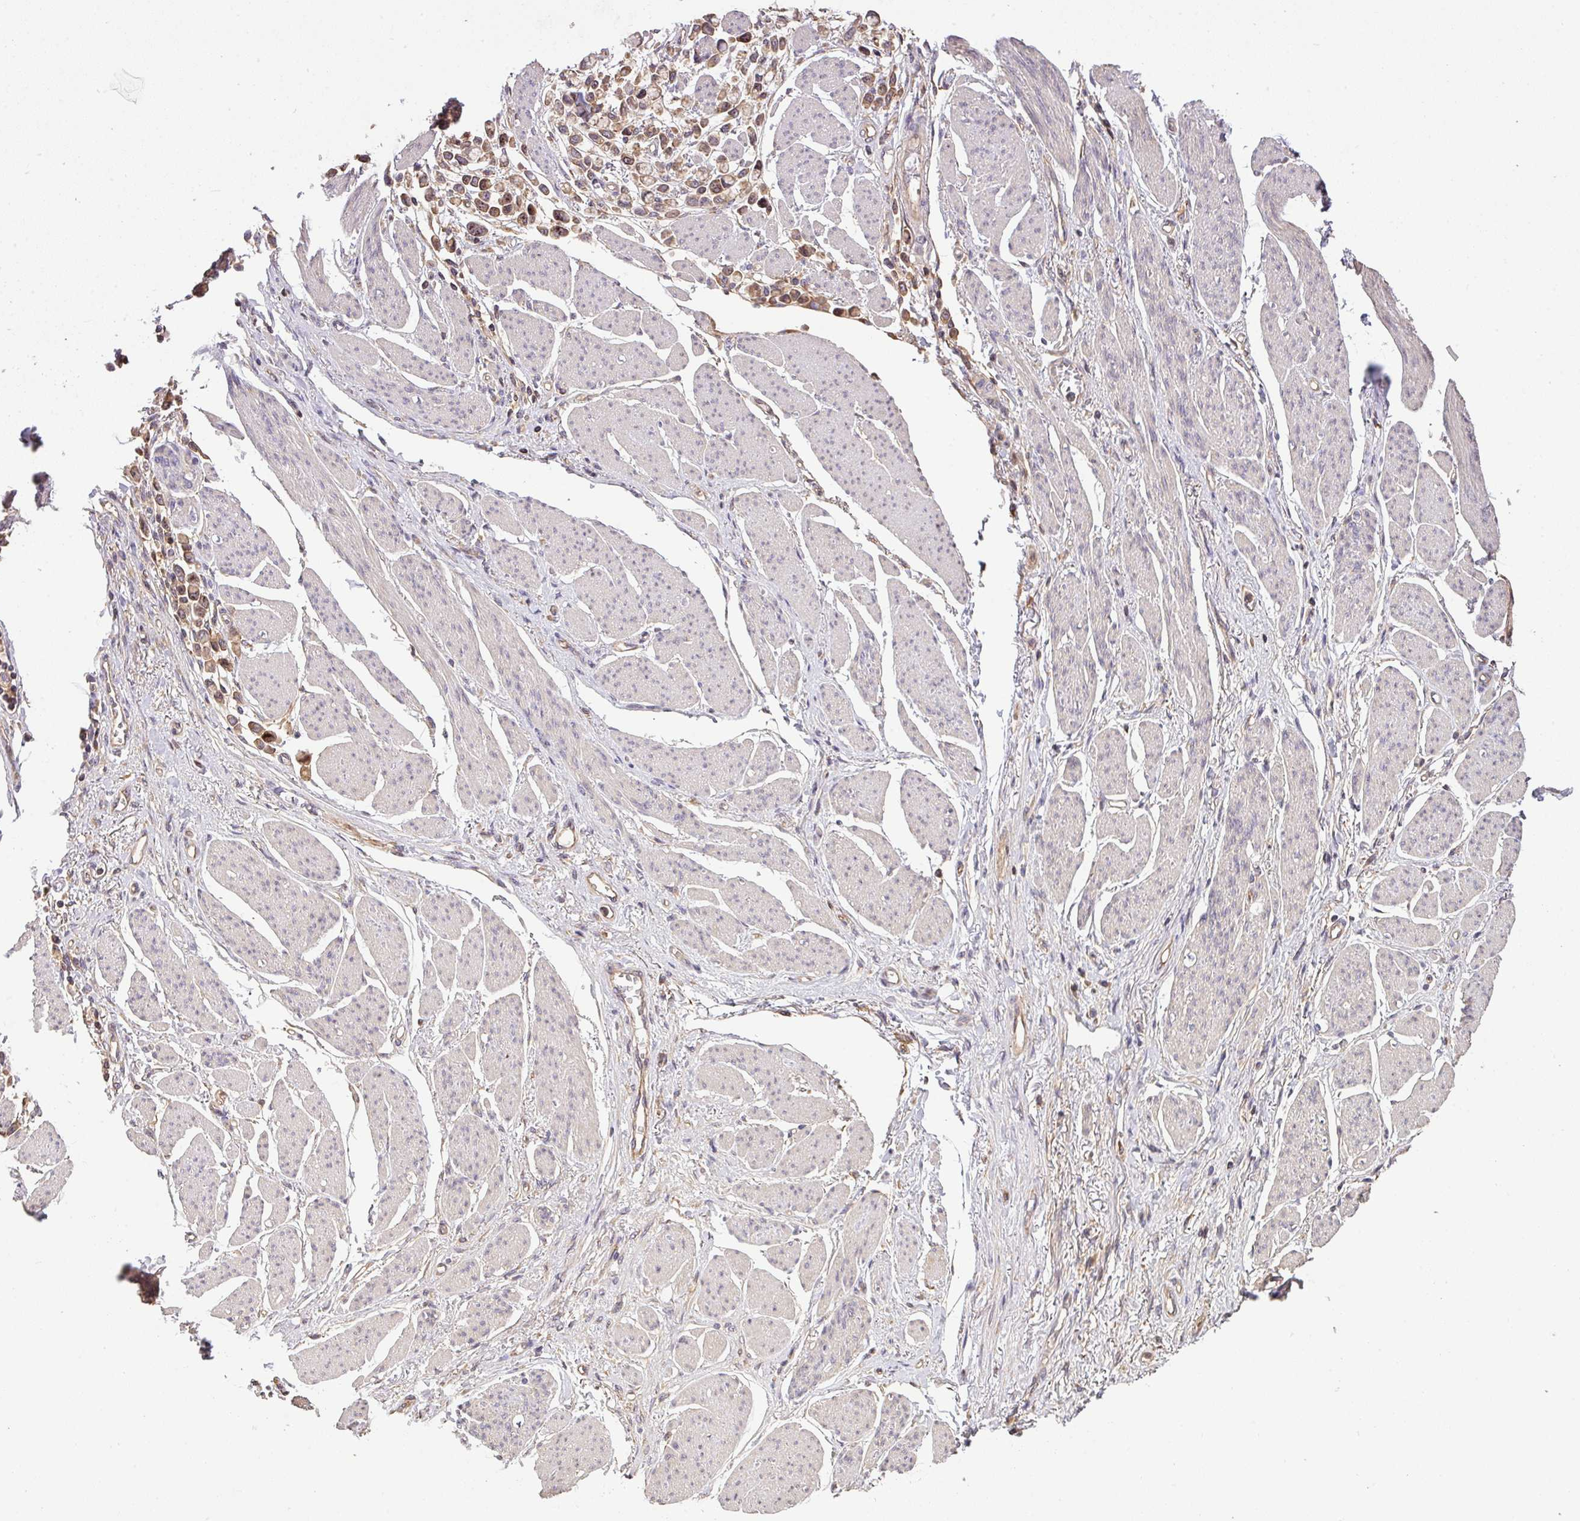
{"staining": {"intensity": "moderate", "quantity": ">75%", "location": "nuclear"}, "tissue": "stomach cancer", "cell_type": "Tumor cells", "image_type": "cancer", "snomed": [{"axis": "morphology", "description": "Adenocarcinoma, NOS"}, {"axis": "topography", "description": "Stomach"}], "caption": "About >75% of tumor cells in stomach cancer reveal moderate nuclear protein positivity as visualized by brown immunohistochemical staining.", "gene": "VENTX", "patient": {"sex": "female", "age": 81}}